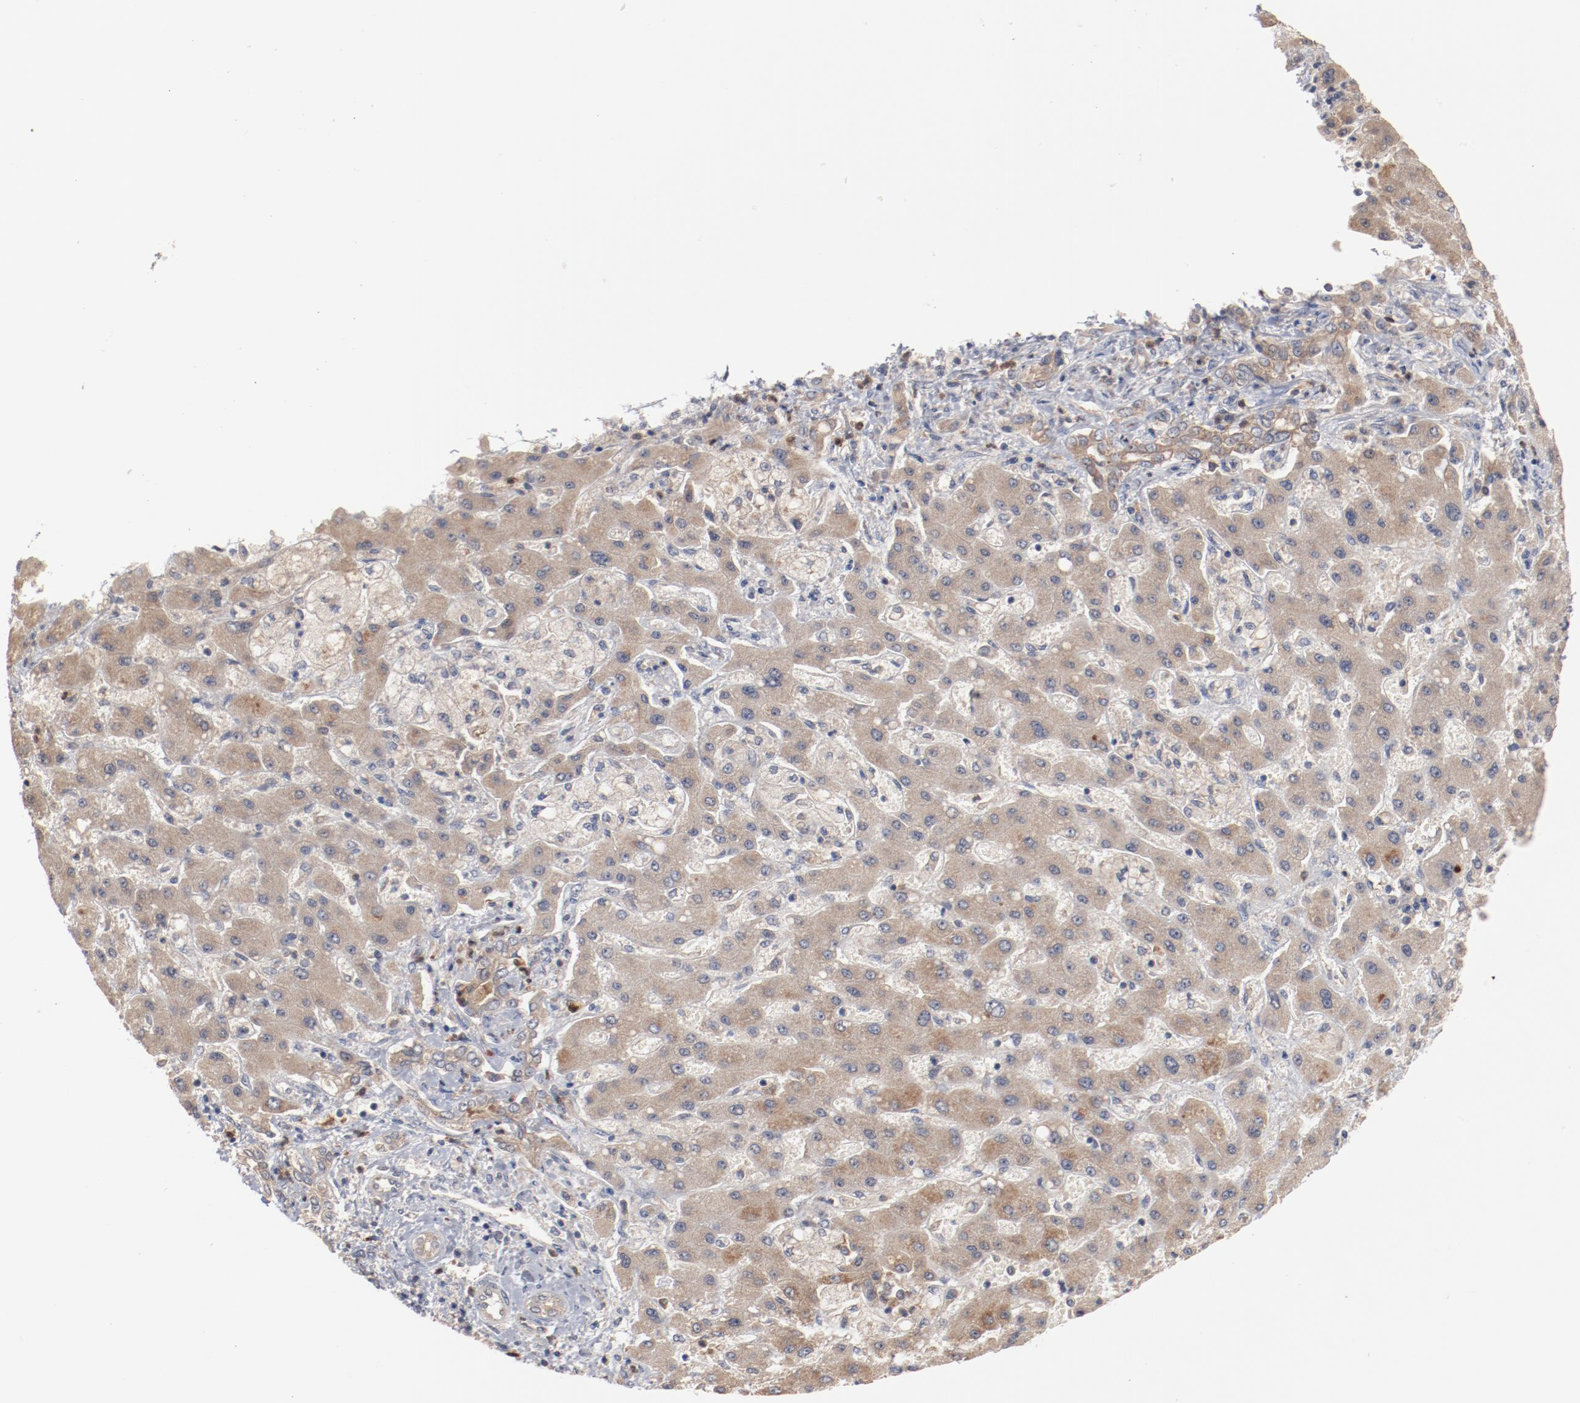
{"staining": {"intensity": "weak", "quantity": ">75%", "location": "cytoplasmic/membranous"}, "tissue": "liver cancer", "cell_type": "Tumor cells", "image_type": "cancer", "snomed": [{"axis": "morphology", "description": "Cholangiocarcinoma"}, {"axis": "topography", "description": "Liver"}], "caption": "Liver cancer (cholangiocarcinoma) stained with DAB immunohistochemistry displays low levels of weak cytoplasmic/membranous staining in about >75% of tumor cells.", "gene": "RNASE11", "patient": {"sex": "male", "age": 50}}